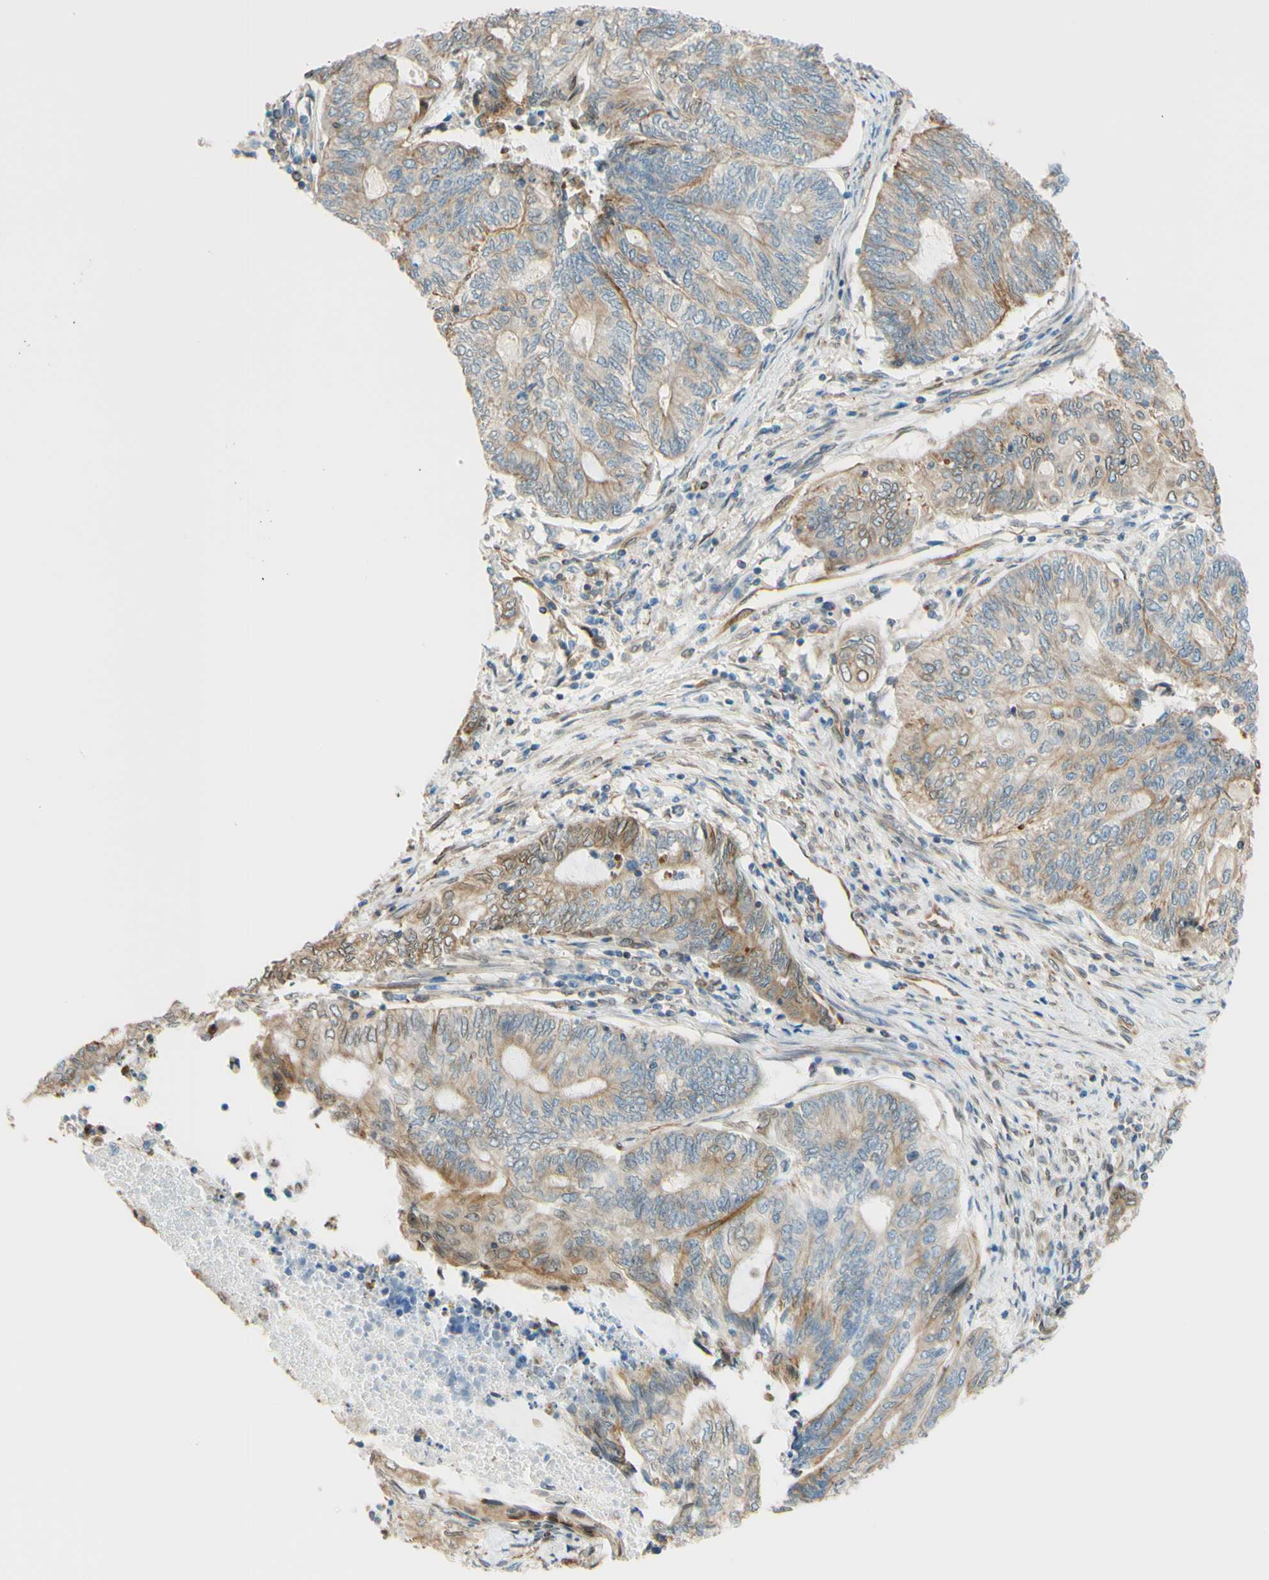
{"staining": {"intensity": "weak", "quantity": "25%-75%", "location": "cytoplasmic/membranous"}, "tissue": "endometrial cancer", "cell_type": "Tumor cells", "image_type": "cancer", "snomed": [{"axis": "morphology", "description": "Adenocarcinoma, NOS"}, {"axis": "topography", "description": "Uterus"}, {"axis": "topography", "description": "Endometrium"}], "caption": "This photomicrograph reveals immunohistochemistry staining of human adenocarcinoma (endometrial), with low weak cytoplasmic/membranous positivity in about 25%-75% of tumor cells.", "gene": "ENDOD1", "patient": {"sex": "female", "age": 70}}